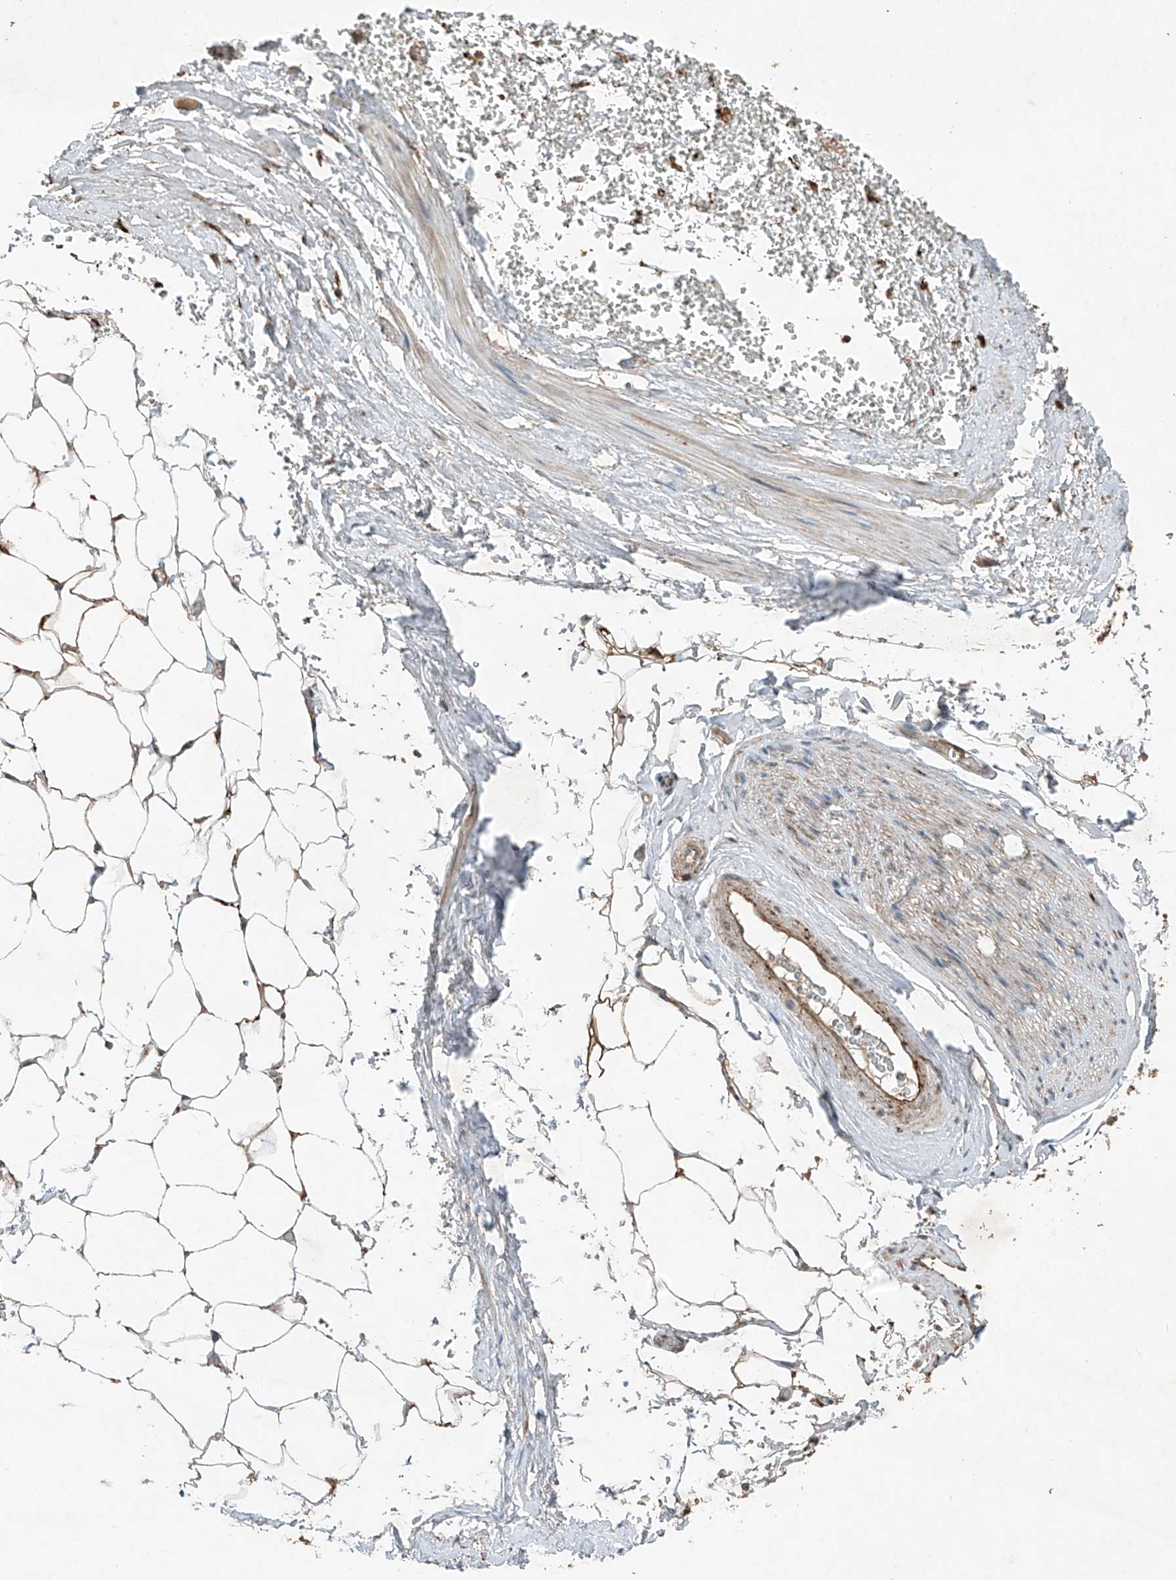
{"staining": {"intensity": "moderate", "quantity": ">75%", "location": "cytoplasmic/membranous"}, "tissue": "adipose tissue", "cell_type": "Adipocytes", "image_type": "normal", "snomed": [{"axis": "morphology", "description": "Normal tissue, NOS"}, {"axis": "morphology", "description": "Adenocarcinoma, Low grade"}, {"axis": "topography", "description": "Prostate"}, {"axis": "topography", "description": "Peripheral nerve tissue"}], "caption": "Immunohistochemical staining of unremarkable adipose tissue demonstrates moderate cytoplasmic/membranous protein positivity in approximately >75% of adipocytes.", "gene": "ZNF620", "patient": {"sex": "male", "age": 63}}